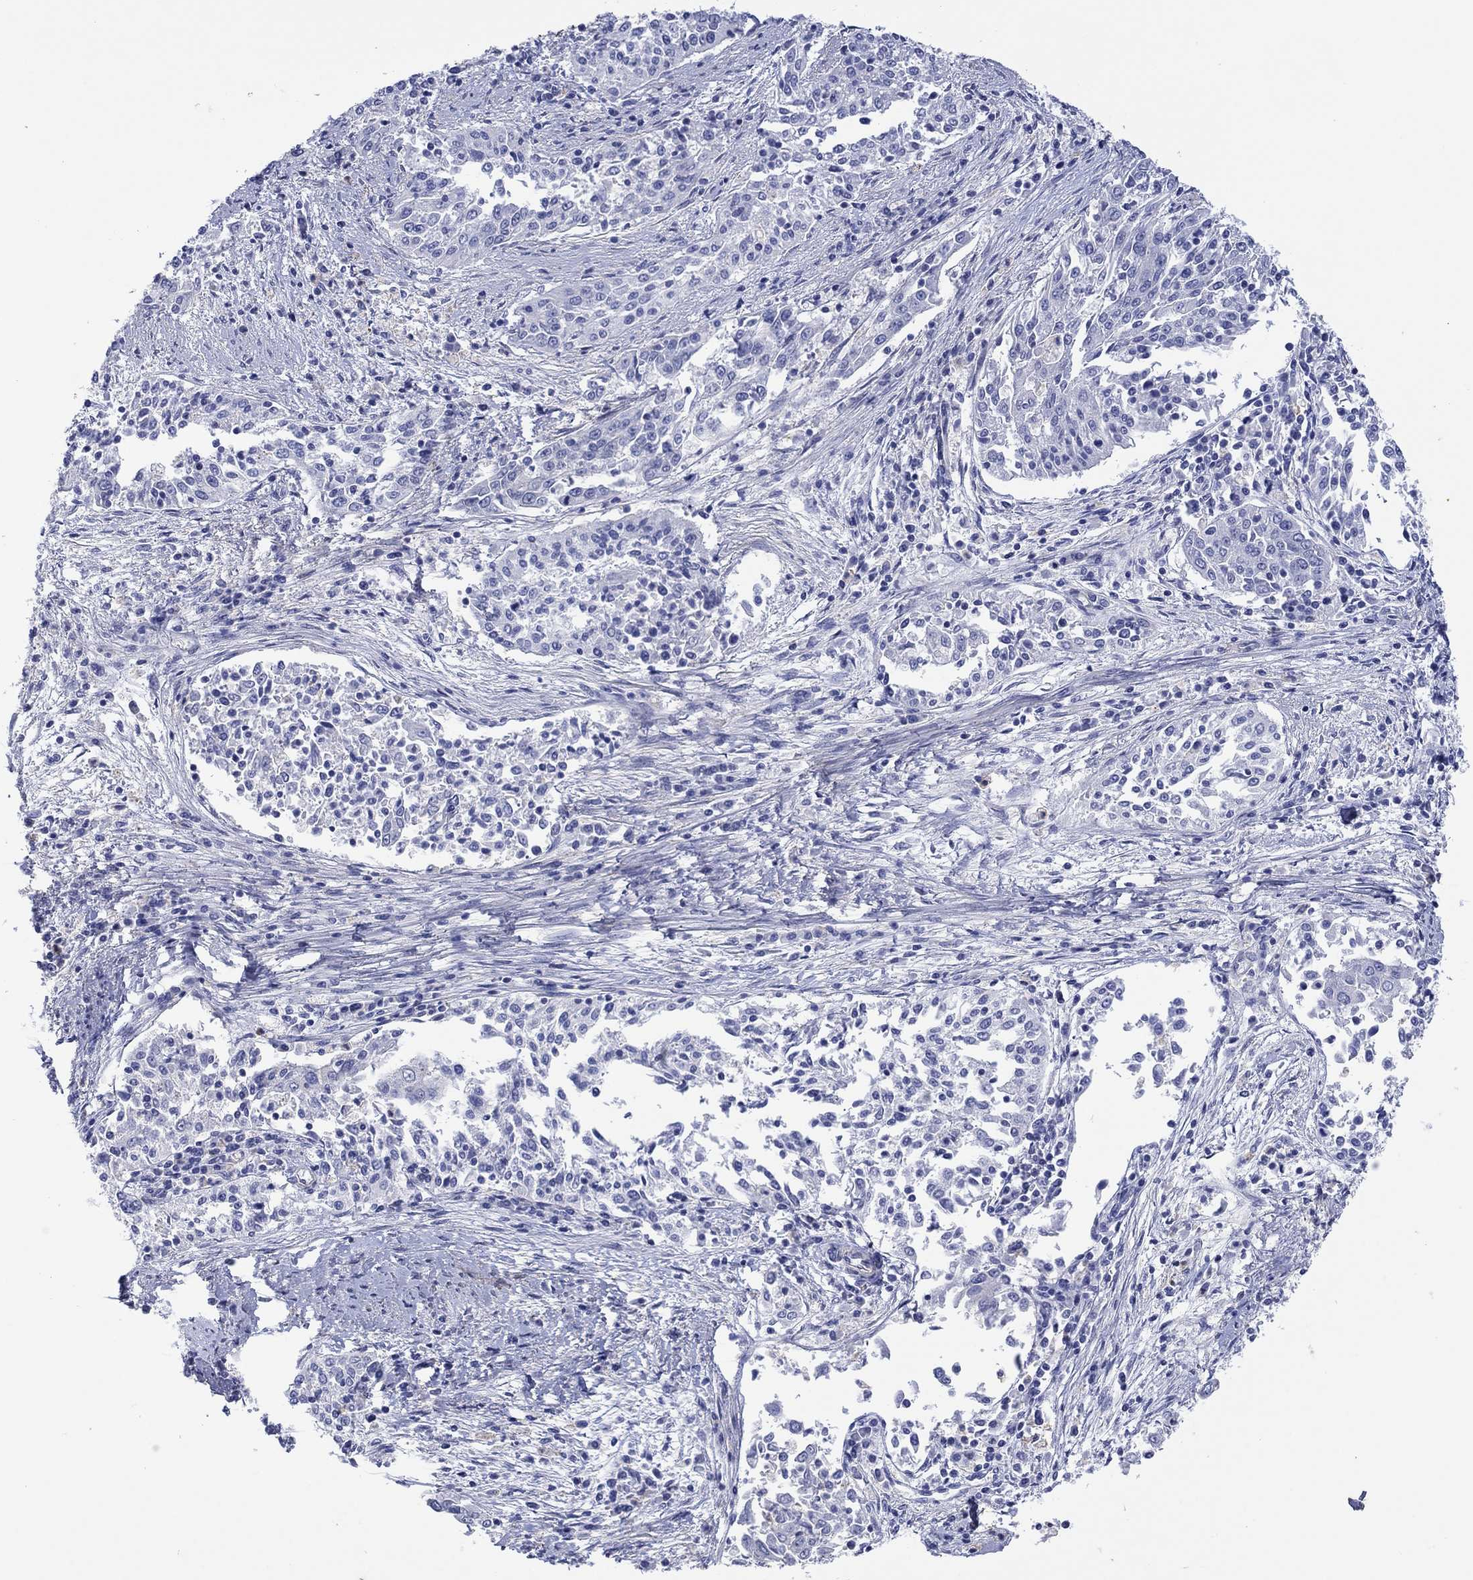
{"staining": {"intensity": "negative", "quantity": "none", "location": "none"}, "tissue": "cervical cancer", "cell_type": "Tumor cells", "image_type": "cancer", "snomed": [{"axis": "morphology", "description": "Squamous cell carcinoma, NOS"}, {"axis": "topography", "description": "Cervix"}], "caption": "This histopathology image is of cervical cancer stained with immunohistochemistry (IHC) to label a protein in brown with the nuclei are counter-stained blue. There is no positivity in tumor cells.", "gene": "TPRN", "patient": {"sex": "female", "age": 41}}